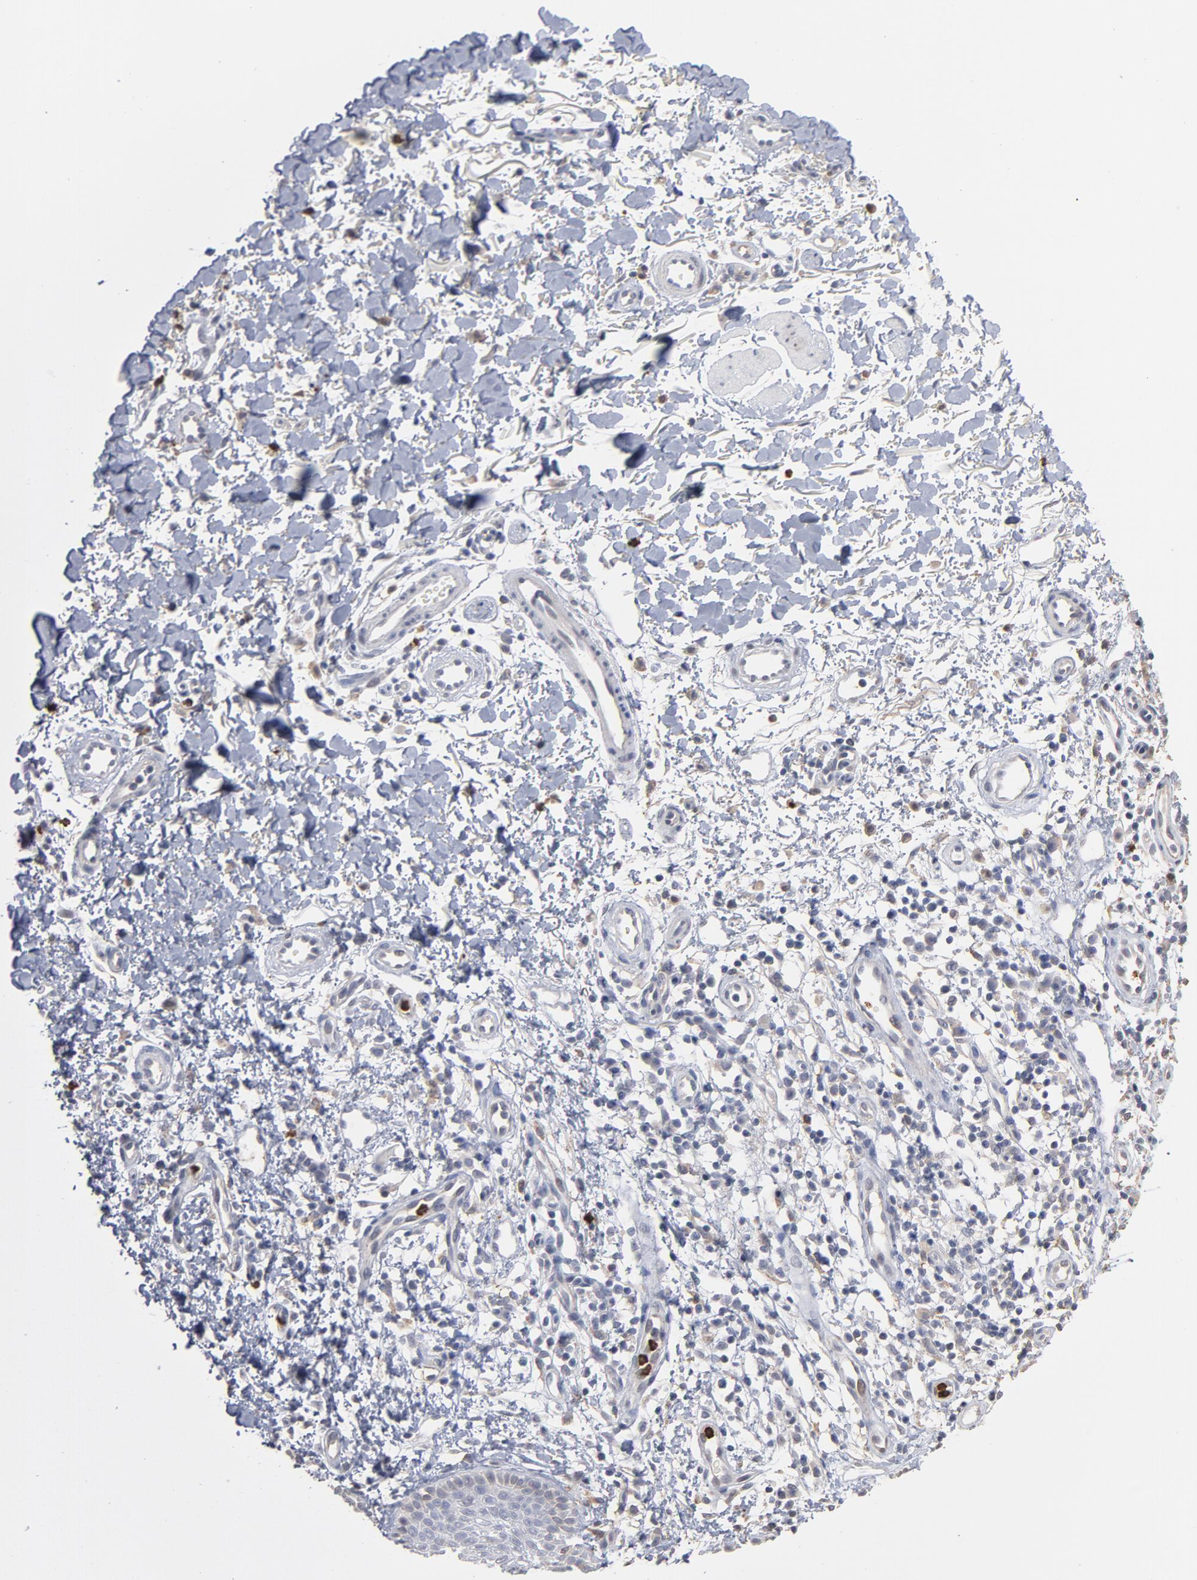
{"staining": {"intensity": "weak", "quantity": "<25%", "location": "nuclear"}, "tissue": "skin cancer", "cell_type": "Tumor cells", "image_type": "cancer", "snomed": [{"axis": "morphology", "description": "Normal tissue, NOS"}, {"axis": "morphology", "description": "Basal cell carcinoma"}, {"axis": "topography", "description": "Skin"}], "caption": "Immunohistochemistry histopathology image of neoplastic tissue: skin basal cell carcinoma stained with DAB (3,3'-diaminobenzidine) displays no significant protein staining in tumor cells.", "gene": "PNMA1", "patient": {"sex": "female", "age": 69}}